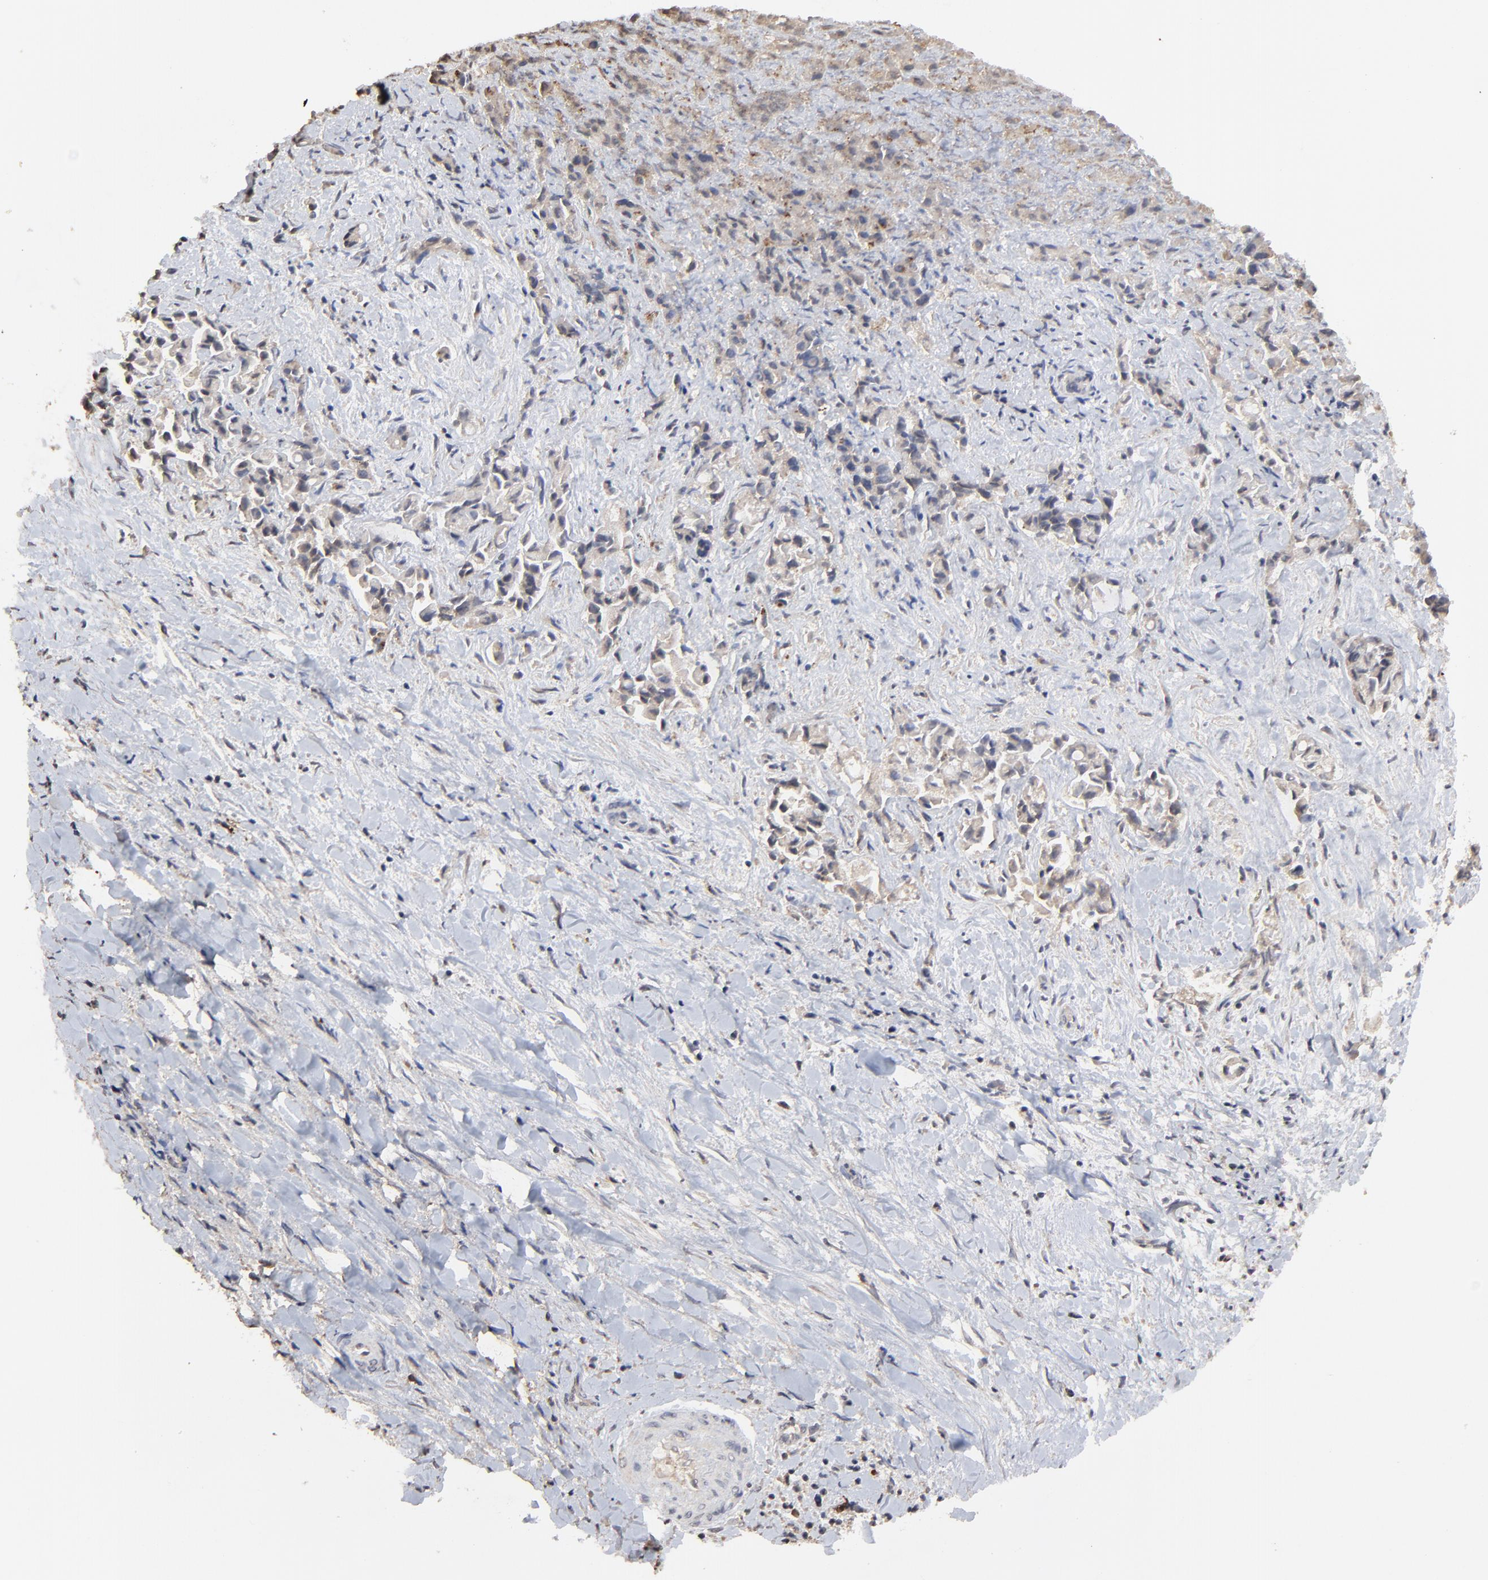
{"staining": {"intensity": "weak", "quantity": ">75%", "location": "cytoplasmic/membranous"}, "tissue": "liver cancer", "cell_type": "Tumor cells", "image_type": "cancer", "snomed": [{"axis": "morphology", "description": "Cholangiocarcinoma"}, {"axis": "topography", "description": "Liver"}], "caption": "Protein staining reveals weak cytoplasmic/membranous staining in about >75% of tumor cells in liver cancer (cholangiocarcinoma).", "gene": "VPREB3", "patient": {"sex": "male", "age": 57}}